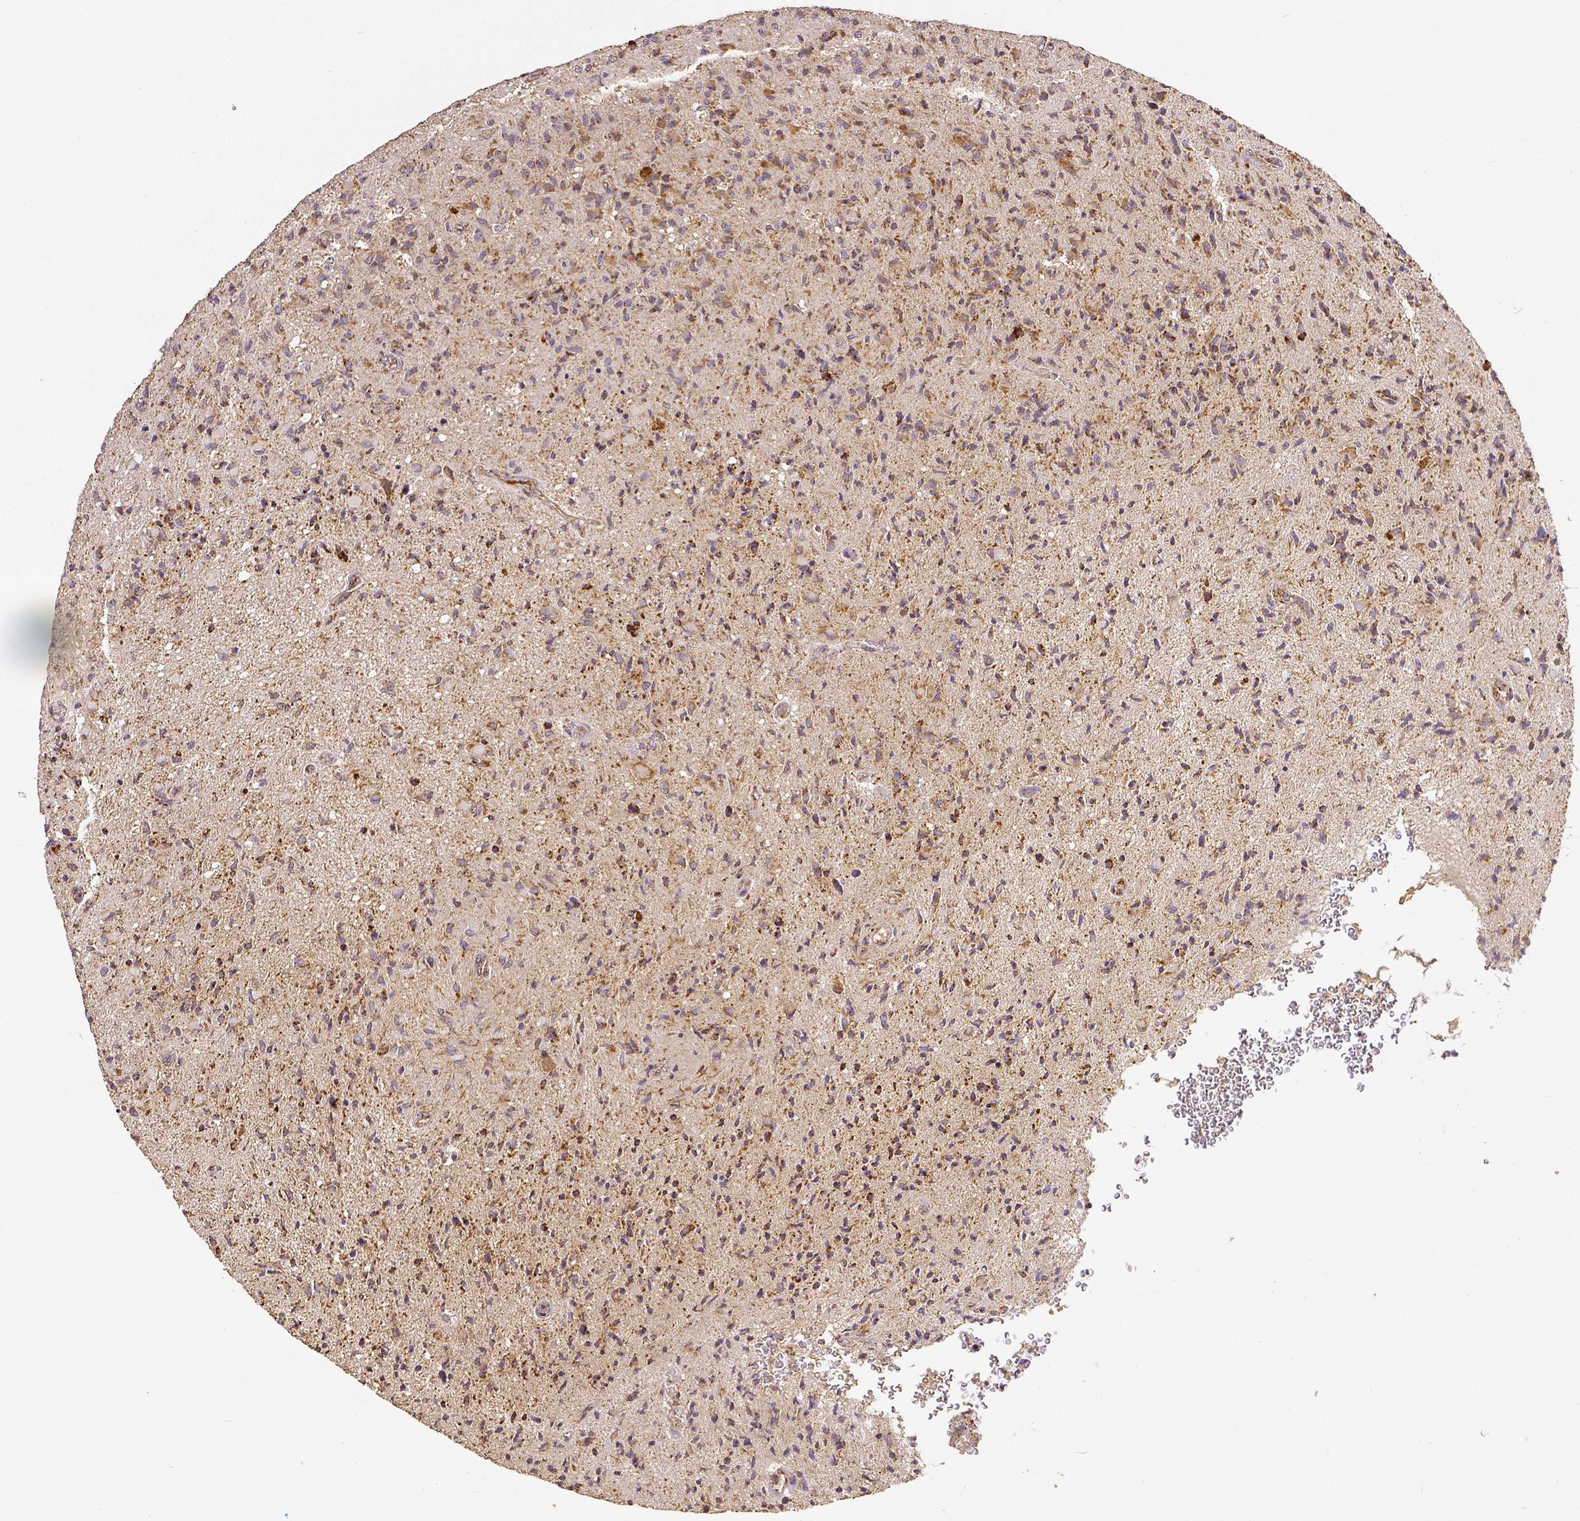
{"staining": {"intensity": "weak", "quantity": ">75%", "location": "cytoplasmic/membranous"}, "tissue": "glioma", "cell_type": "Tumor cells", "image_type": "cancer", "snomed": [{"axis": "morphology", "description": "Glioma, malignant, High grade"}, {"axis": "topography", "description": "Brain"}], "caption": "Immunohistochemistry of high-grade glioma (malignant) shows low levels of weak cytoplasmic/membranous staining in approximately >75% of tumor cells. Using DAB (brown) and hematoxylin (blue) stains, captured at high magnification using brightfield microscopy.", "gene": "SDHB", "patient": {"sex": "male", "age": 54}}